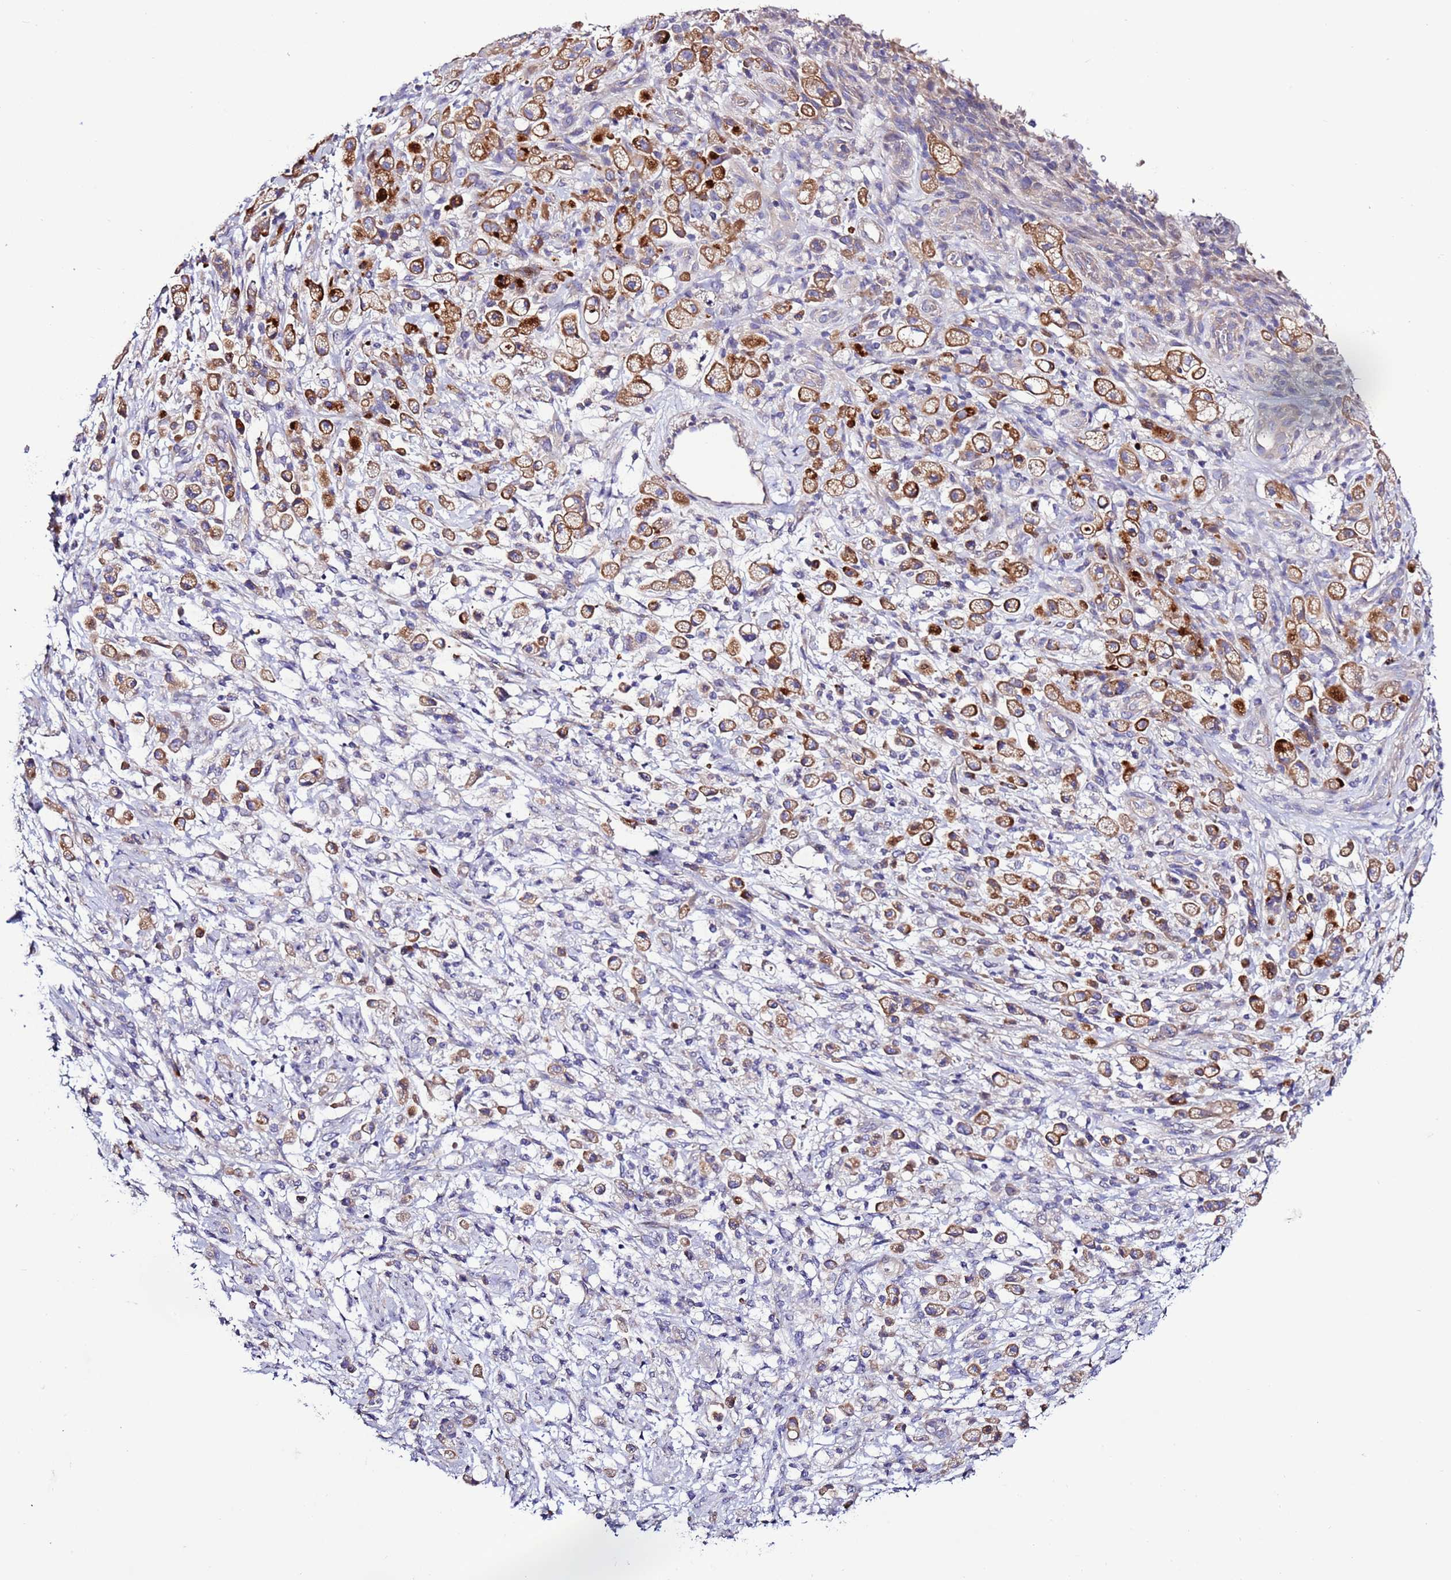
{"staining": {"intensity": "moderate", "quantity": "25%-75%", "location": "cytoplasmic/membranous"}, "tissue": "stomach cancer", "cell_type": "Tumor cells", "image_type": "cancer", "snomed": [{"axis": "morphology", "description": "Adenocarcinoma, NOS"}, {"axis": "topography", "description": "Stomach"}], "caption": "Stomach cancer tissue demonstrates moderate cytoplasmic/membranous staining in approximately 25%-75% of tumor cells, visualized by immunohistochemistry. (DAB IHC with brightfield microscopy, high magnification).", "gene": "SPCS1", "patient": {"sex": "female", "age": 60}}